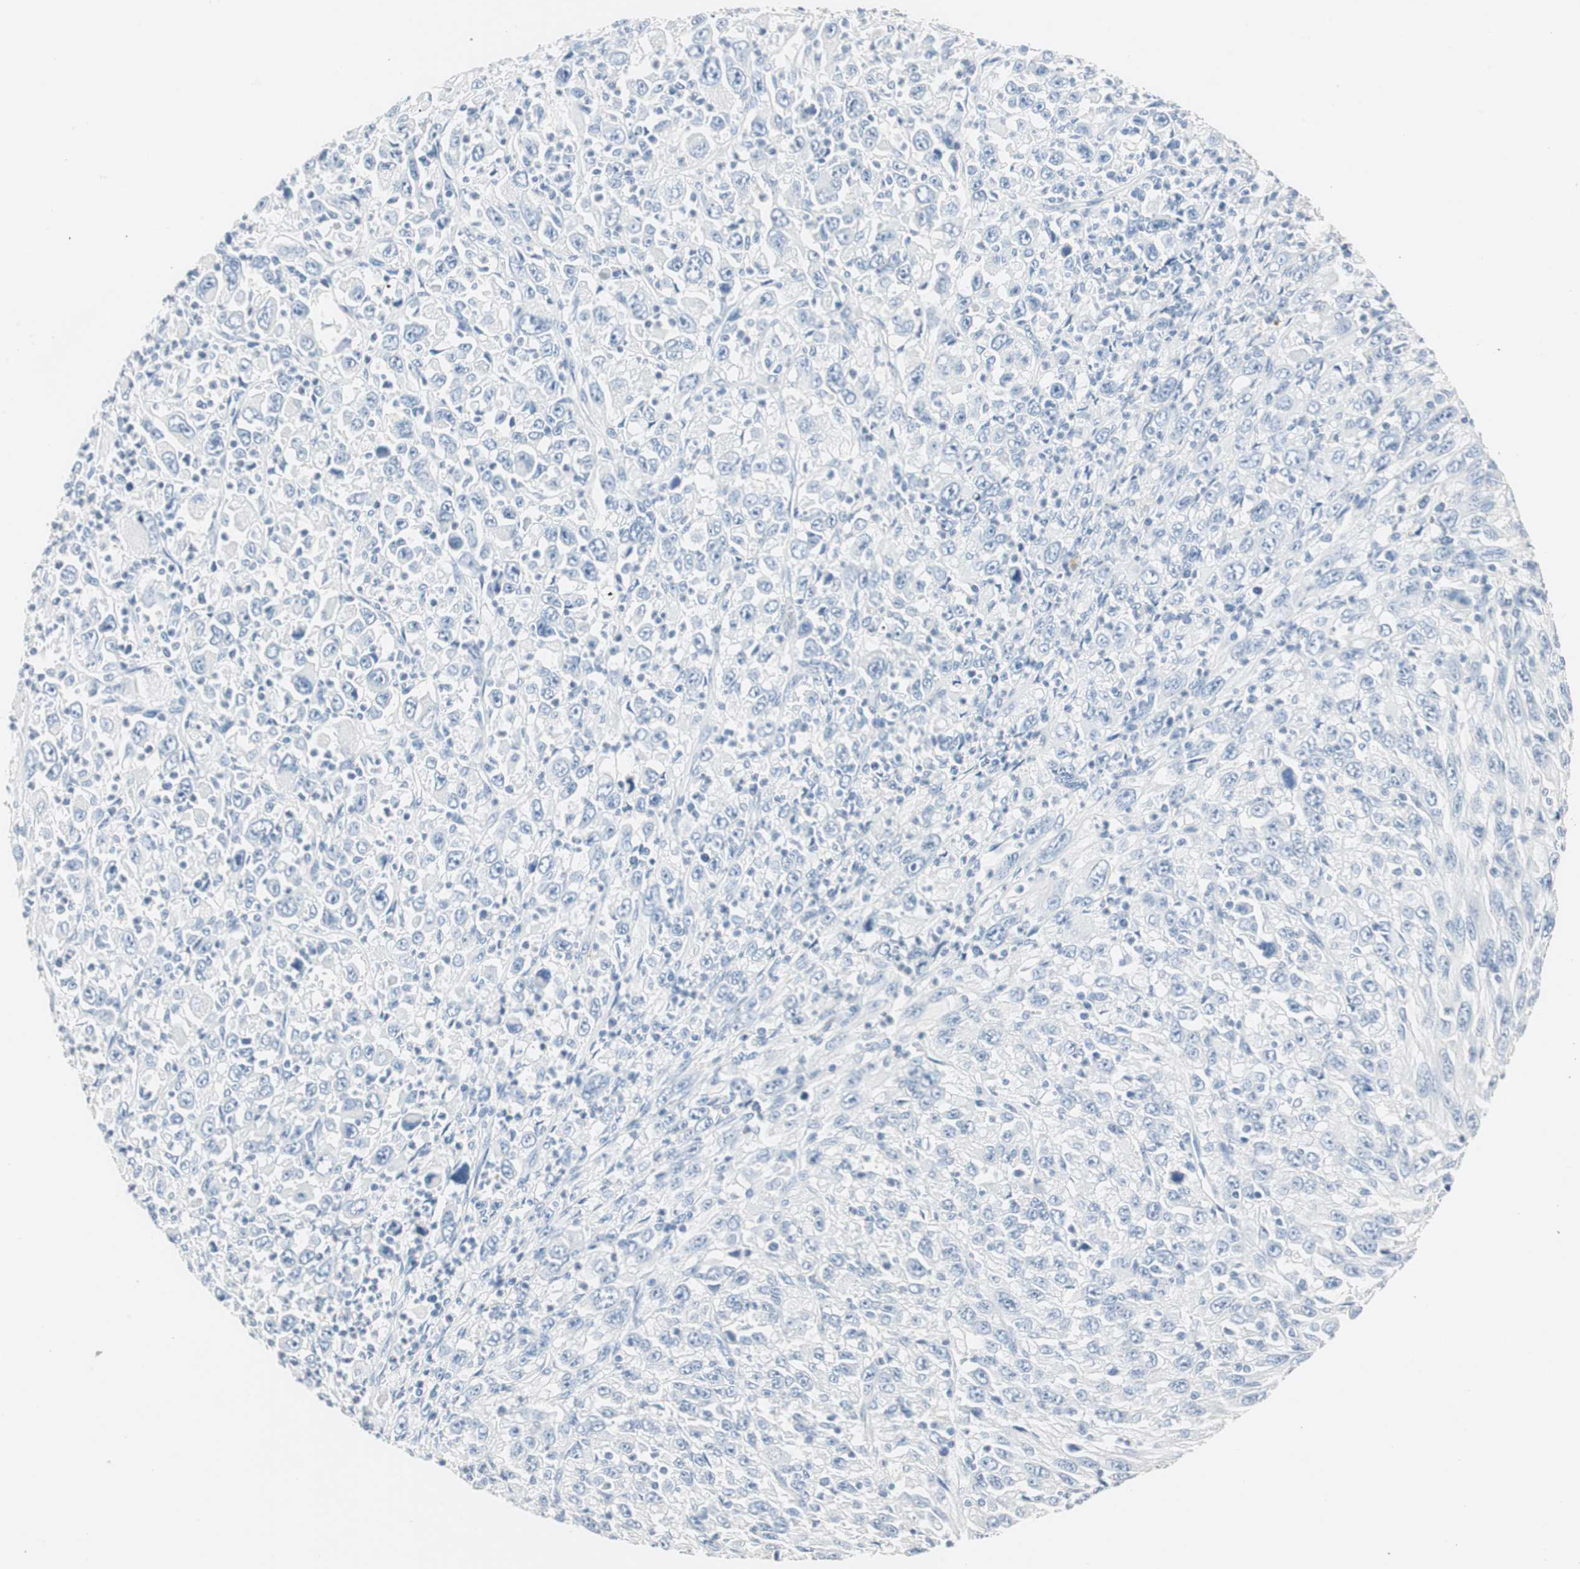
{"staining": {"intensity": "negative", "quantity": "none", "location": "none"}, "tissue": "melanoma", "cell_type": "Tumor cells", "image_type": "cancer", "snomed": [{"axis": "morphology", "description": "Malignant melanoma, Metastatic site"}, {"axis": "topography", "description": "Skin"}], "caption": "Tumor cells show no significant protein staining in melanoma.", "gene": "LRP2", "patient": {"sex": "female", "age": 56}}